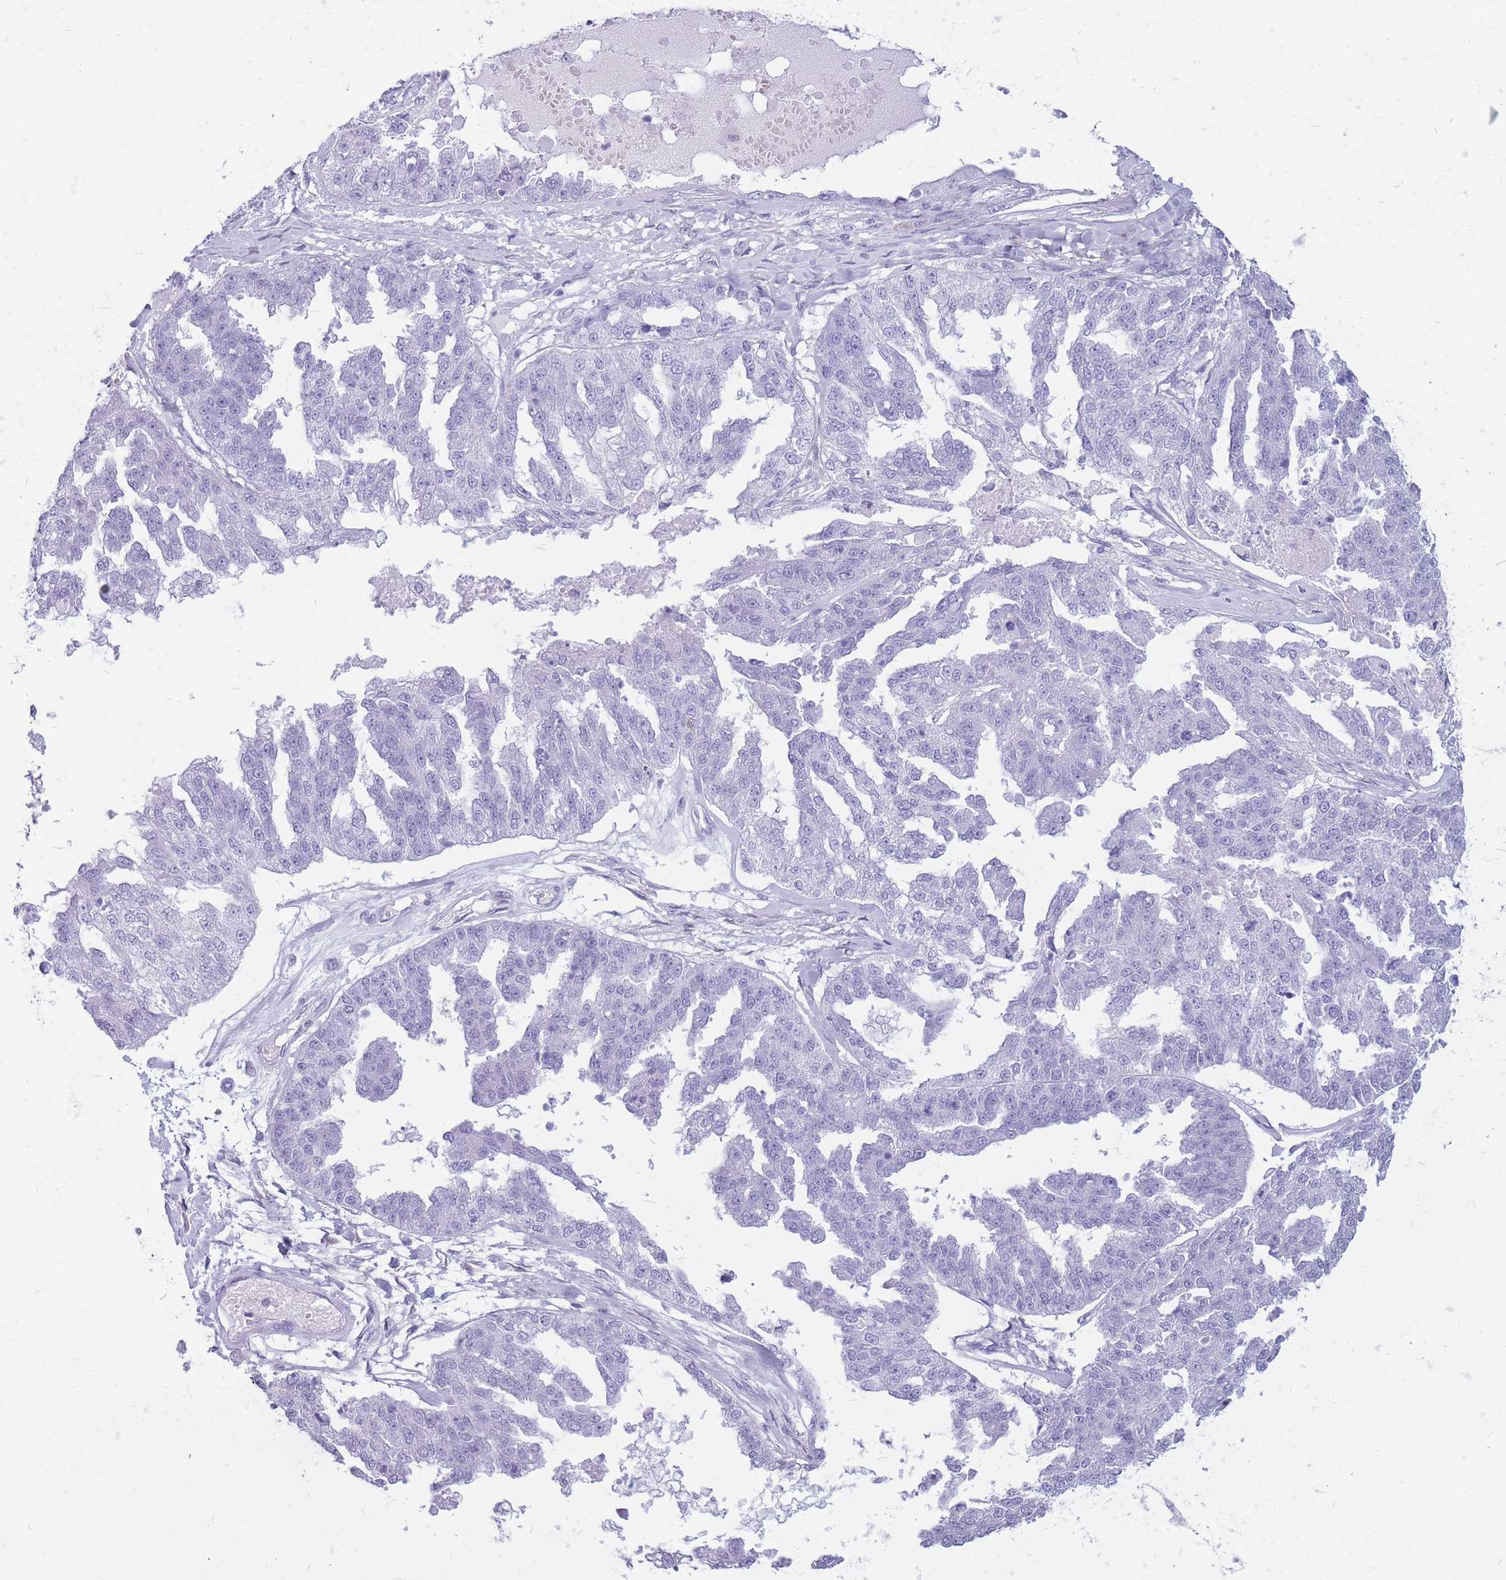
{"staining": {"intensity": "negative", "quantity": "none", "location": "none"}, "tissue": "ovarian cancer", "cell_type": "Tumor cells", "image_type": "cancer", "snomed": [{"axis": "morphology", "description": "Cystadenocarcinoma, serous, NOS"}, {"axis": "topography", "description": "Ovary"}], "caption": "High magnification brightfield microscopy of ovarian serous cystadenocarcinoma stained with DAB (3,3'-diaminobenzidine) (brown) and counterstained with hematoxylin (blue): tumor cells show no significant positivity. (Brightfield microscopy of DAB (3,3'-diaminobenzidine) immunohistochemistry (IHC) at high magnification).", "gene": "ZFP37", "patient": {"sex": "female", "age": 58}}